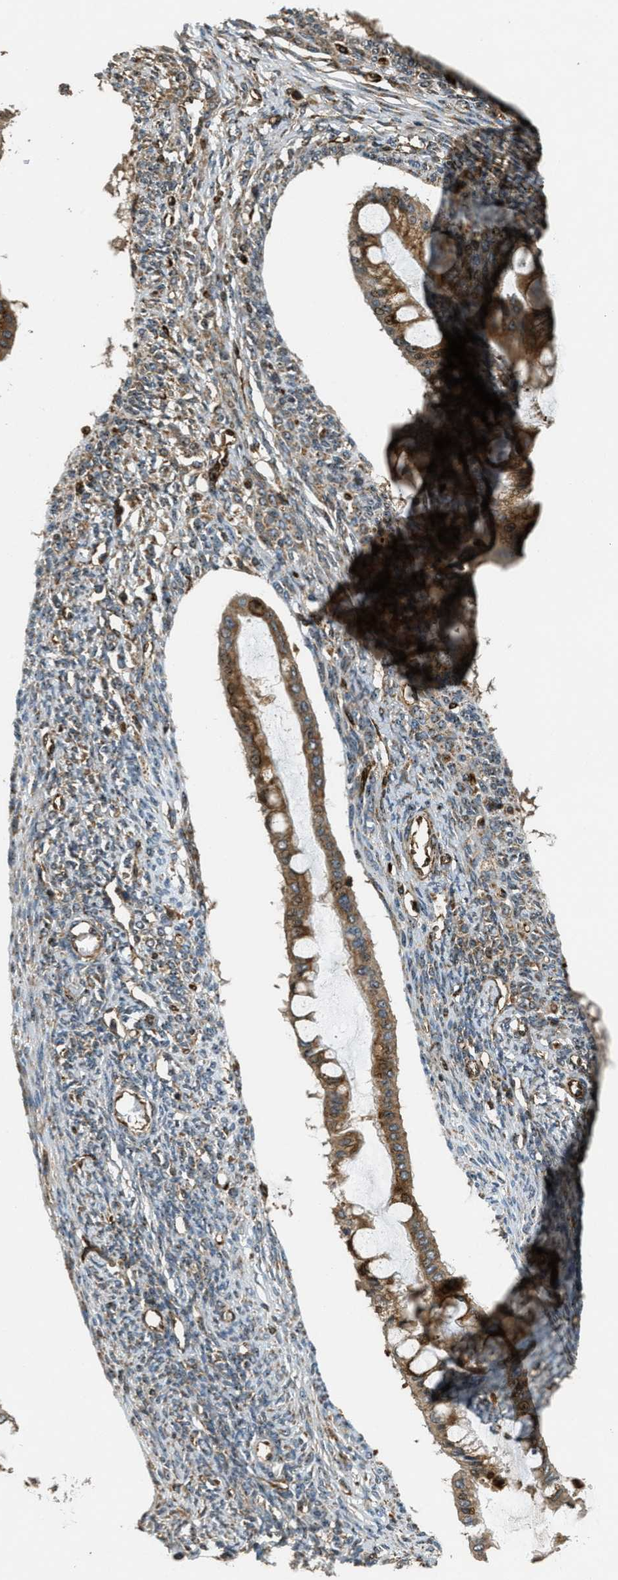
{"staining": {"intensity": "moderate", "quantity": ">75%", "location": "cytoplasmic/membranous"}, "tissue": "ovarian cancer", "cell_type": "Tumor cells", "image_type": "cancer", "snomed": [{"axis": "morphology", "description": "Cystadenocarcinoma, mucinous, NOS"}, {"axis": "topography", "description": "Ovary"}], "caption": "IHC image of neoplastic tissue: ovarian mucinous cystadenocarcinoma stained using immunohistochemistry reveals medium levels of moderate protein expression localized specifically in the cytoplasmic/membranous of tumor cells, appearing as a cytoplasmic/membranous brown color.", "gene": "LRP12", "patient": {"sex": "female", "age": 73}}